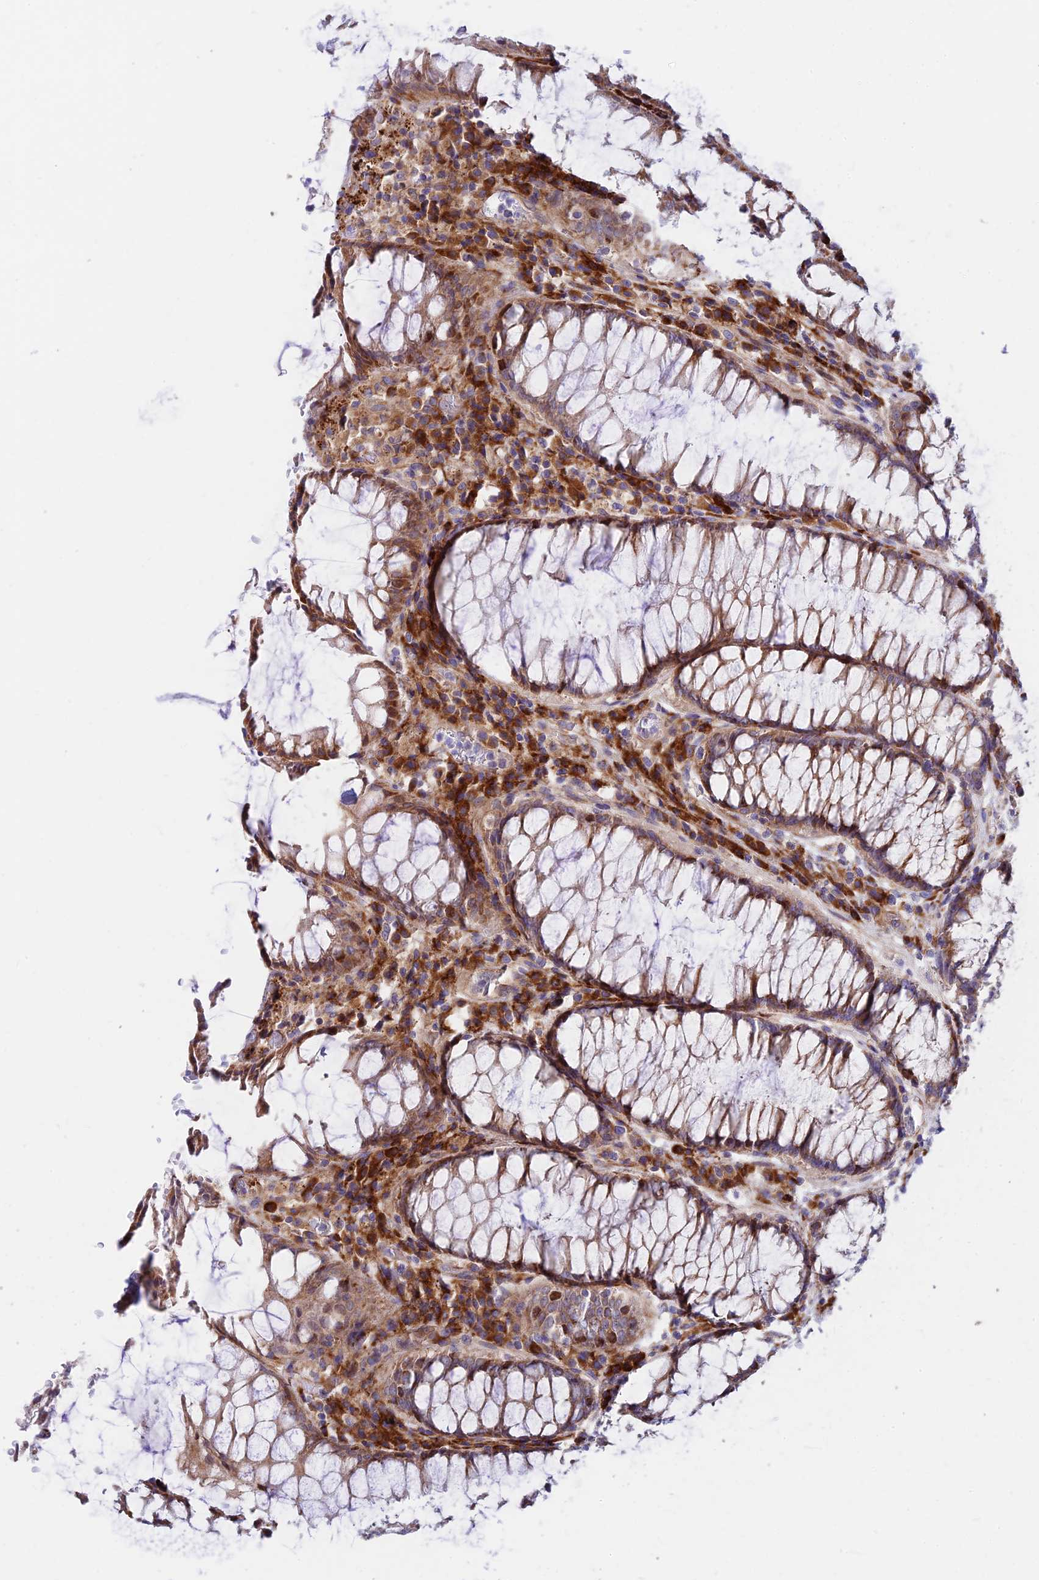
{"staining": {"intensity": "moderate", "quantity": ">75%", "location": "cytoplasmic/membranous"}, "tissue": "rectum", "cell_type": "Glandular cells", "image_type": "normal", "snomed": [{"axis": "morphology", "description": "Normal tissue, NOS"}, {"axis": "topography", "description": "Rectum"}], "caption": "DAB (3,3'-diaminobenzidine) immunohistochemical staining of unremarkable rectum exhibits moderate cytoplasmic/membranous protein expression in approximately >75% of glandular cells.", "gene": "VPS13C", "patient": {"sex": "male", "age": 64}}